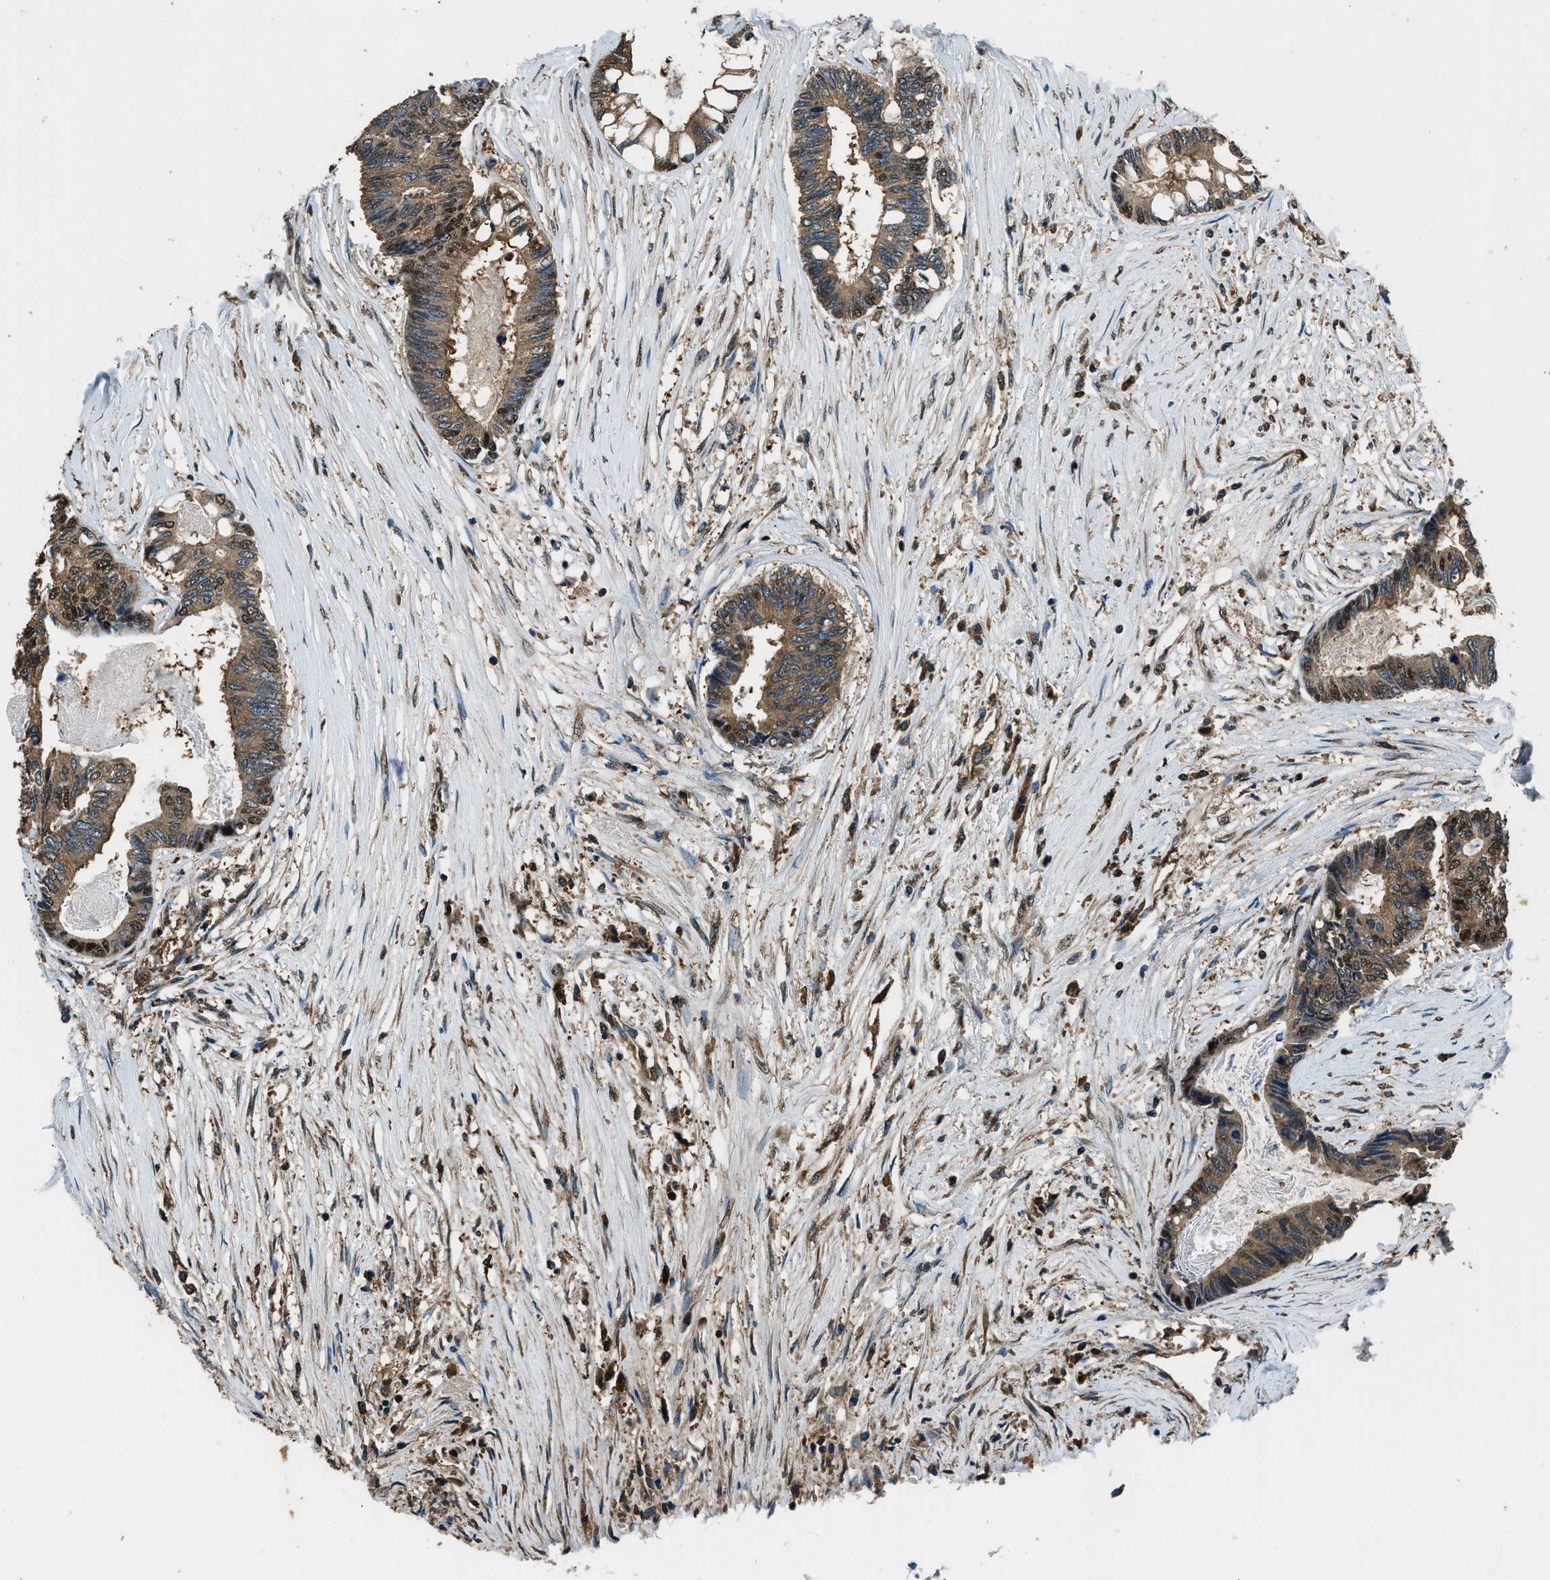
{"staining": {"intensity": "moderate", "quantity": ">75%", "location": "cytoplasmic/membranous"}, "tissue": "colorectal cancer", "cell_type": "Tumor cells", "image_type": "cancer", "snomed": [{"axis": "morphology", "description": "Adenocarcinoma, NOS"}, {"axis": "topography", "description": "Rectum"}], "caption": "DAB immunohistochemical staining of colorectal cancer exhibits moderate cytoplasmic/membranous protein staining in about >75% of tumor cells.", "gene": "ARFGAP2", "patient": {"sex": "male", "age": 63}}